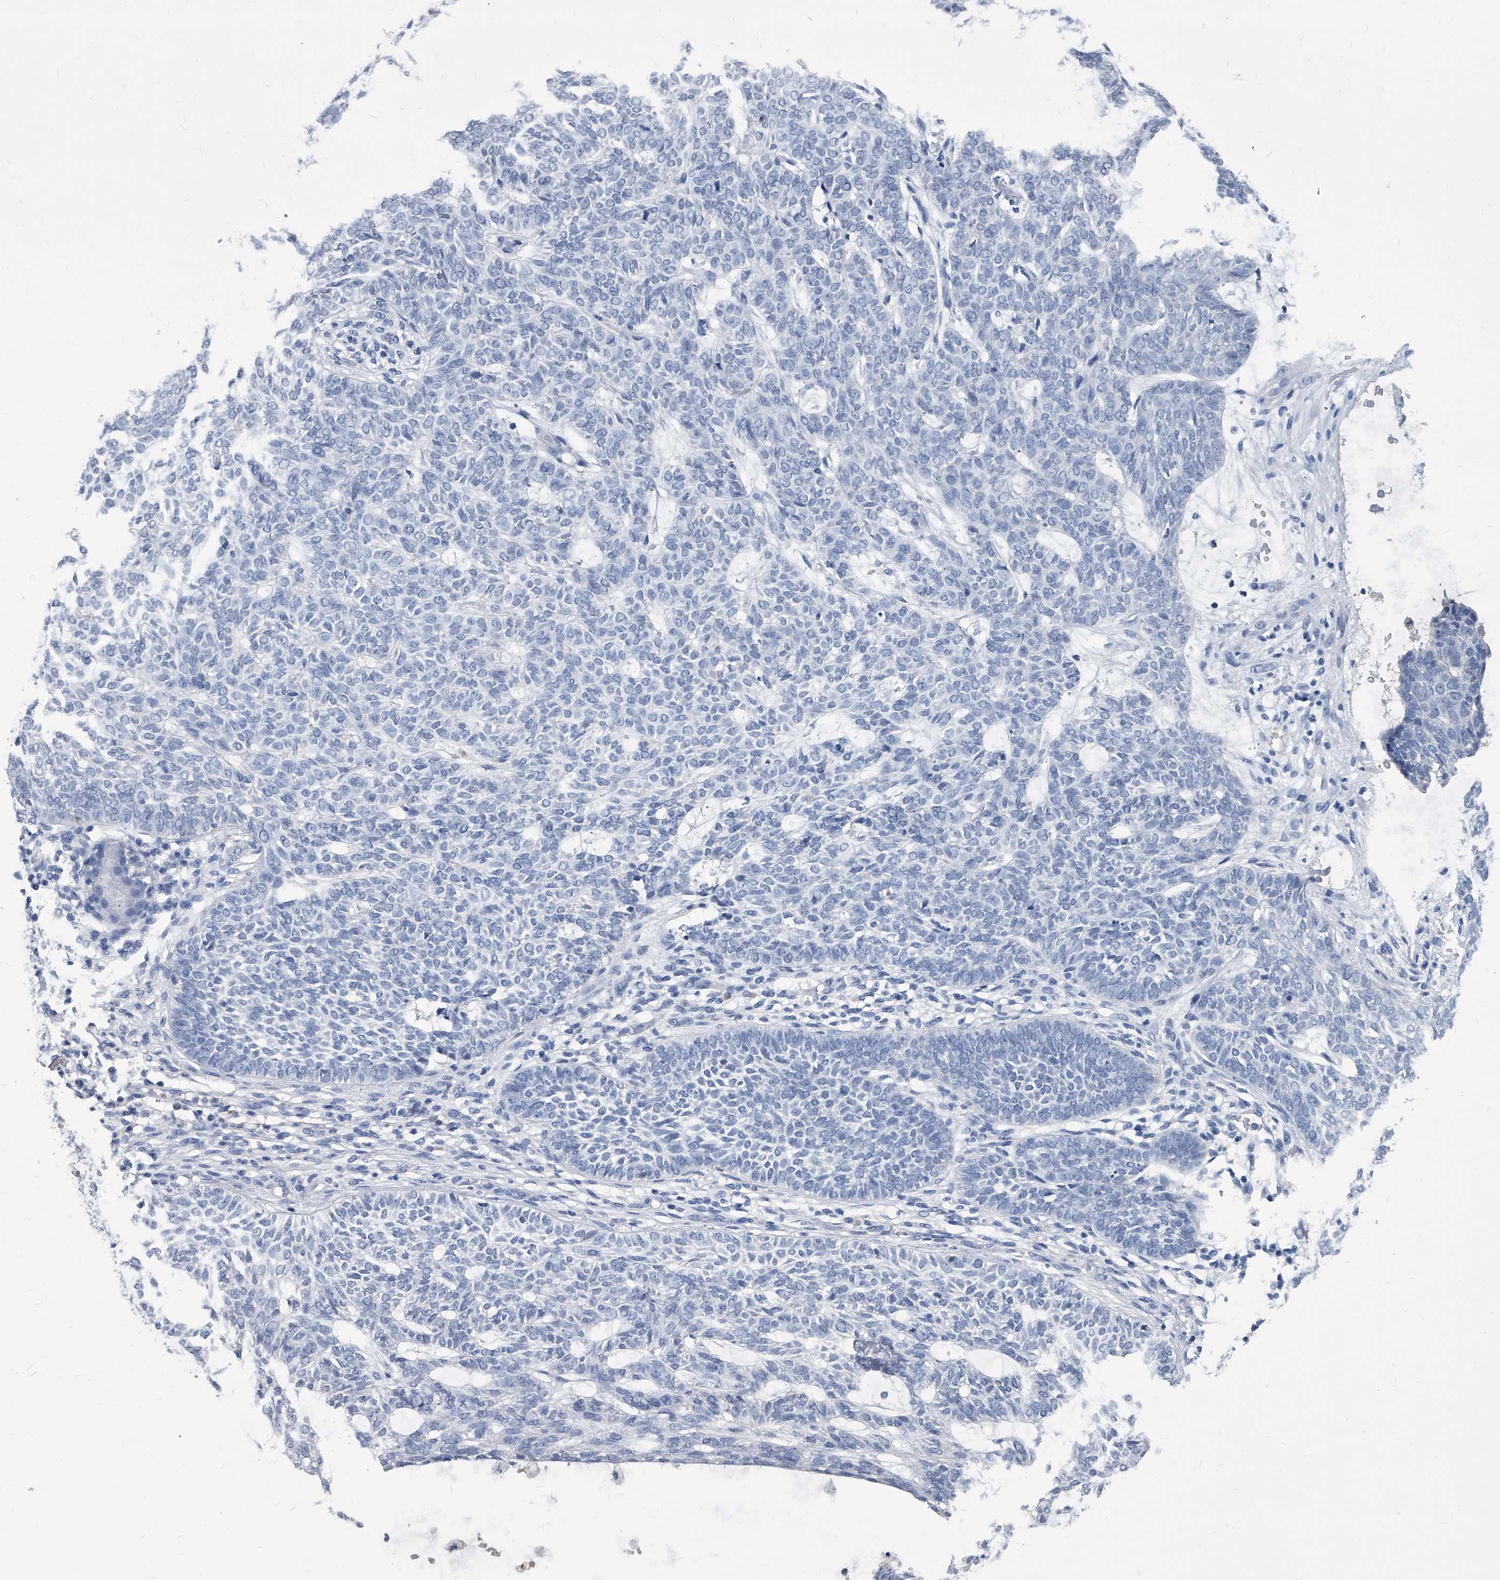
{"staining": {"intensity": "negative", "quantity": "none", "location": "none"}, "tissue": "skin cancer", "cell_type": "Tumor cells", "image_type": "cancer", "snomed": [{"axis": "morphology", "description": "Basal cell carcinoma"}, {"axis": "topography", "description": "Skin"}], "caption": "The histopathology image displays no staining of tumor cells in basal cell carcinoma (skin).", "gene": "BCAS1", "patient": {"sex": "male", "age": 87}}